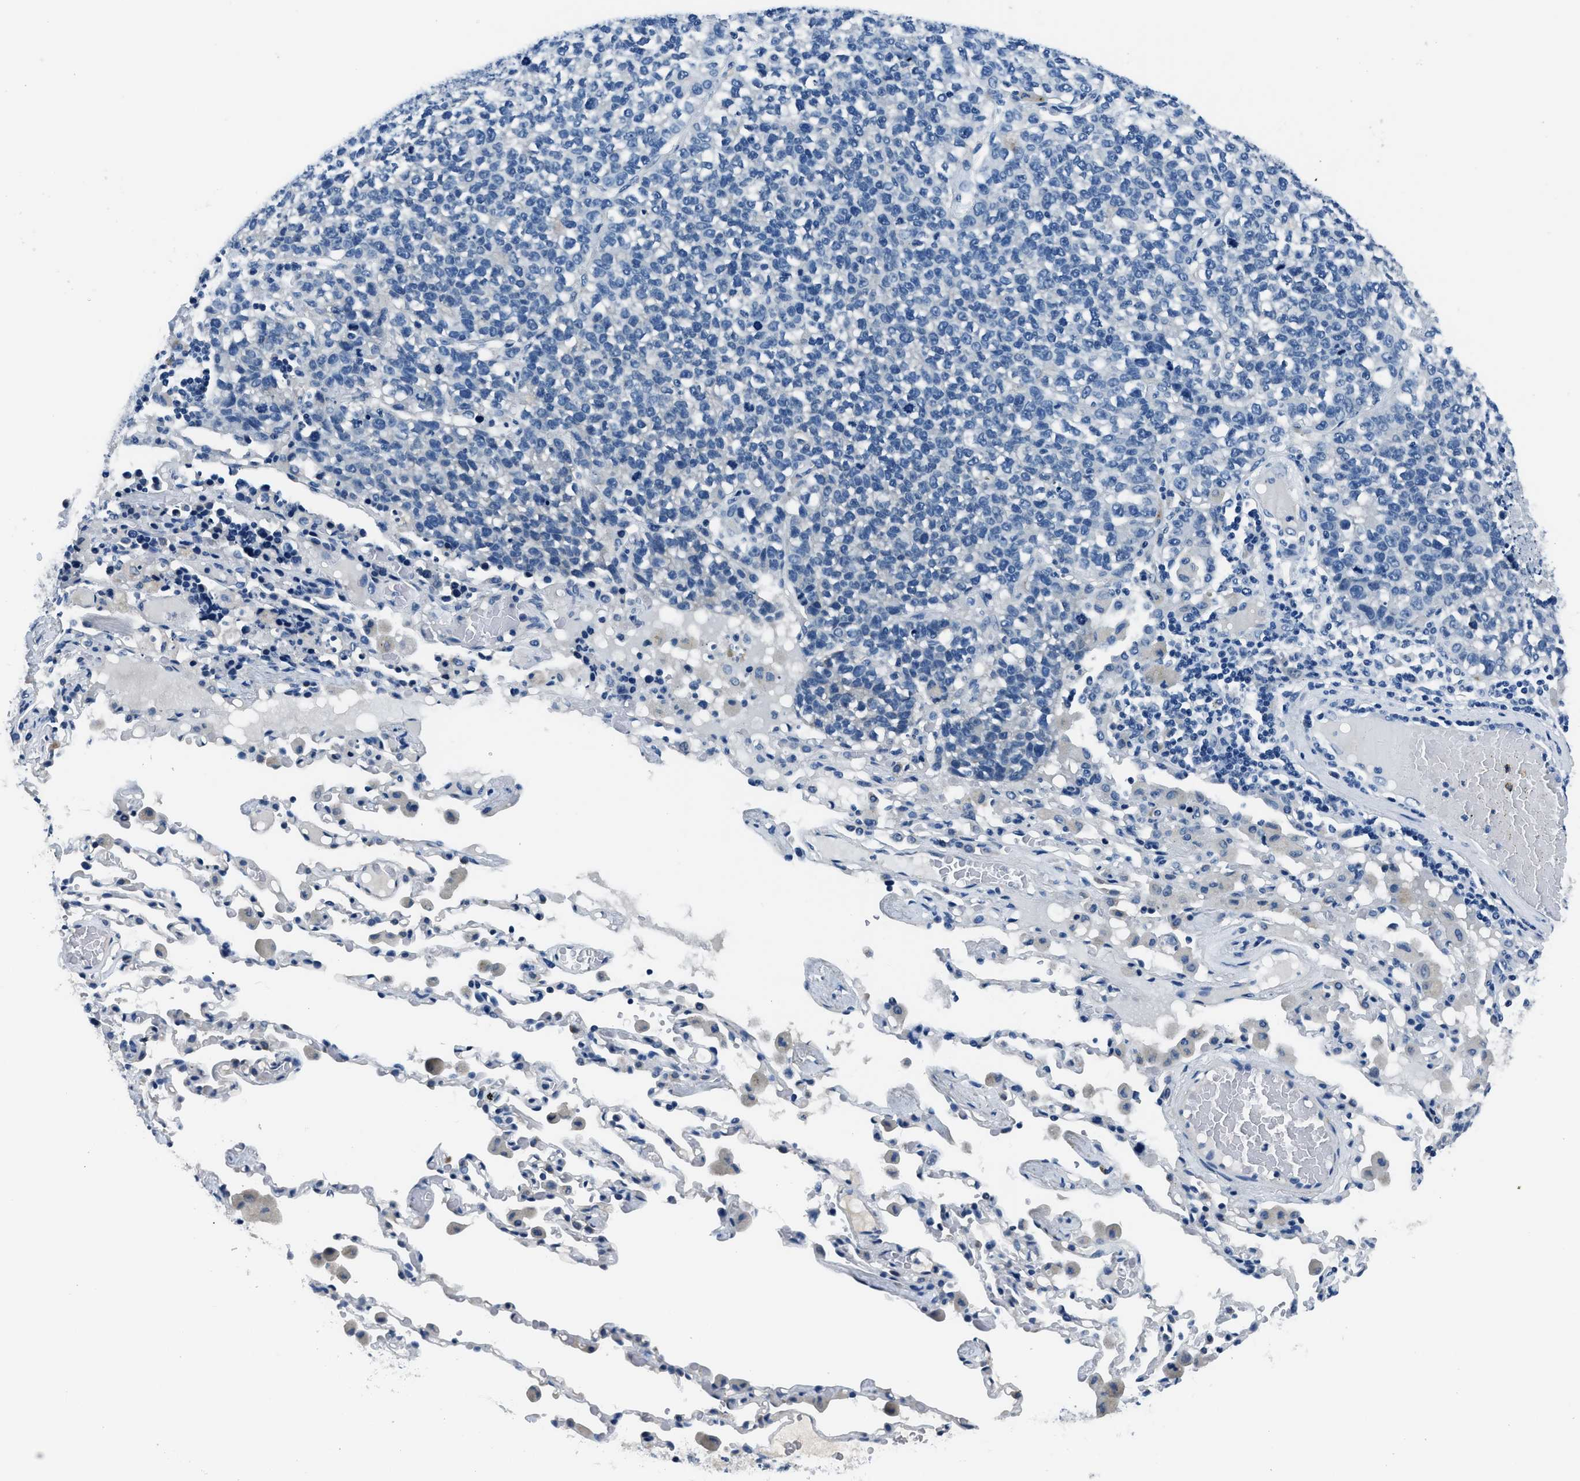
{"staining": {"intensity": "negative", "quantity": "none", "location": "none"}, "tissue": "lung cancer", "cell_type": "Tumor cells", "image_type": "cancer", "snomed": [{"axis": "morphology", "description": "Adenocarcinoma, NOS"}, {"axis": "topography", "description": "Lung"}], "caption": "A histopathology image of human adenocarcinoma (lung) is negative for staining in tumor cells. (Immunohistochemistry, brightfield microscopy, high magnification).", "gene": "GJA3", "patient": {"sex": "male", "age": 49}}